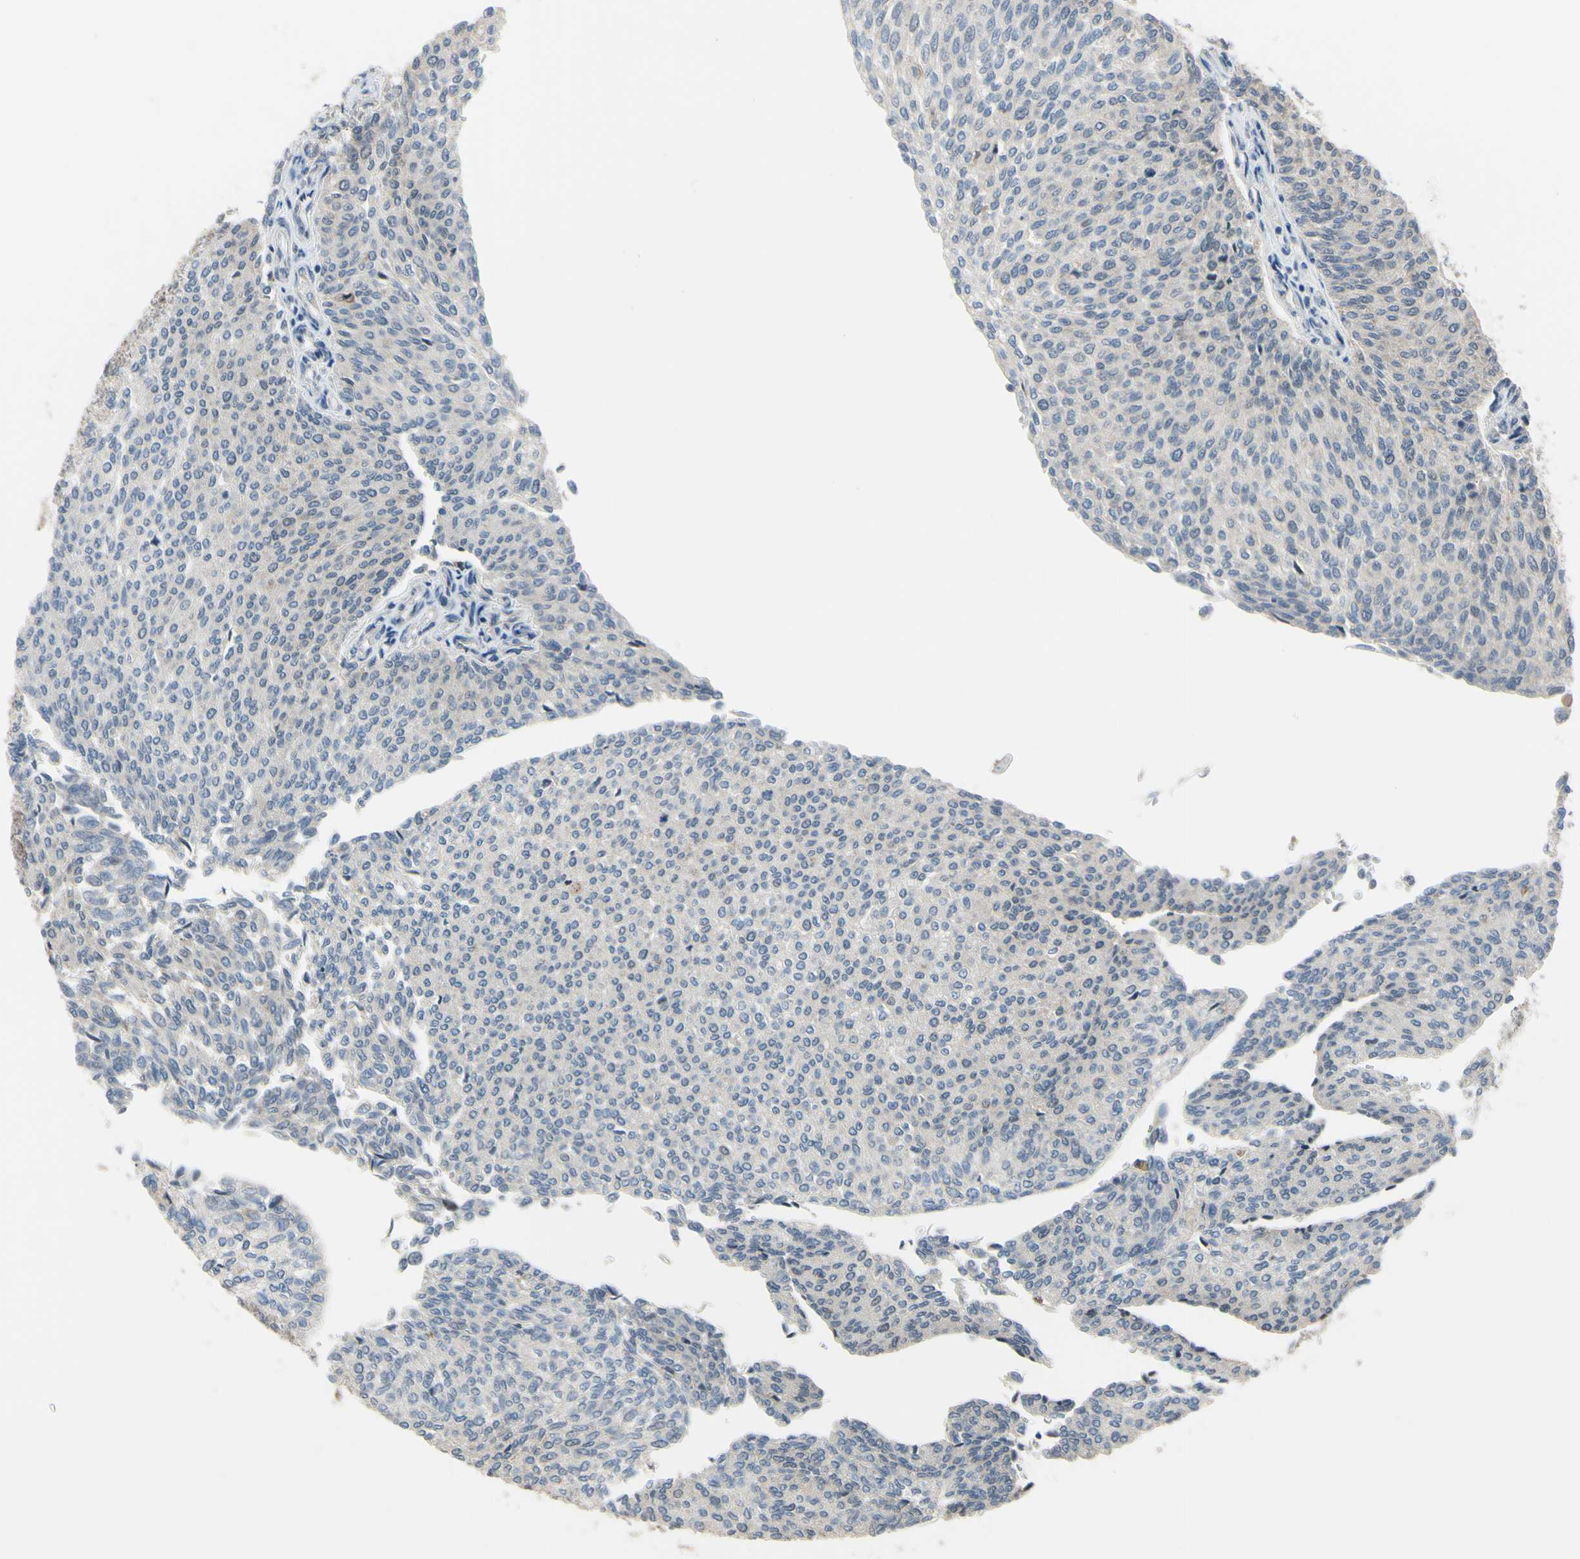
{"staining": {"intensity": "negative", "quantity": "none", "location": "none"}, "tissue": "urothelial cancer", "cell_type": "Tumor cells", "image_type": "cancer", "snomed": [{"axis": "morphology", "description": "Urothelial carcinoma, Low grade"}, {"axis": "topography", "description": "Urinary bladder"}], "caption": "The image shows no staining of tumor cells in urothelial cancer.", "gene": "LHX9", "patient": {"sex": "female", "age": 79}}